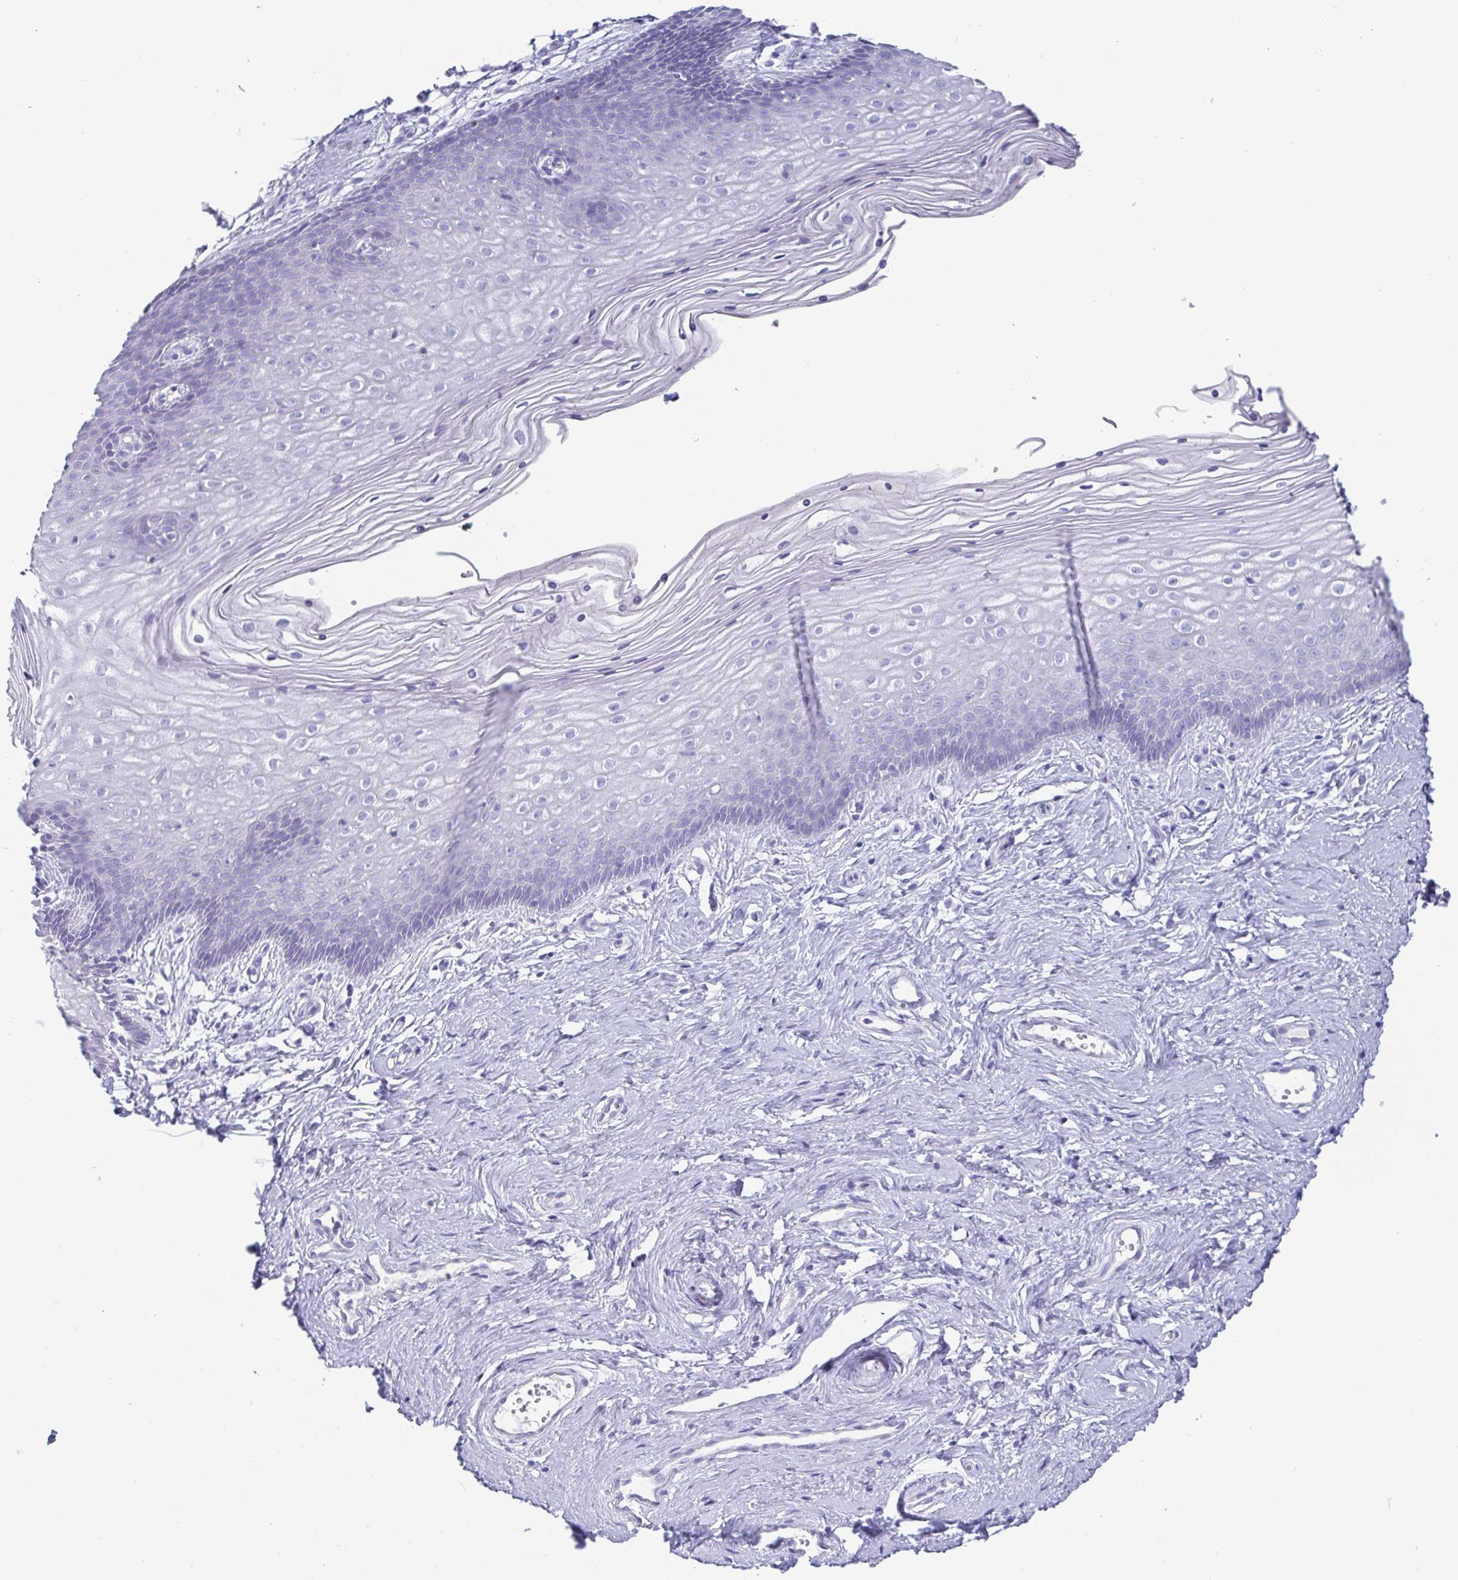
{"staining": {"intensity": "negative", "quantity": "none", "location": "none"}, "tissue": "vagina", "cell_type": "Squamous epithelial cells", "image_type": "normal", "snomed": [{"axis": "morphology", "description": "Normal tissue, NOS"}, {"axis": "topography", "description": "Vagina"}], "caption": "DAB immunohistochemical staining of normal vagina displays no significant staining in squamous epithelial cells.", "gene": "SCGN", "patient": {"sex": "female", "age": 38}}